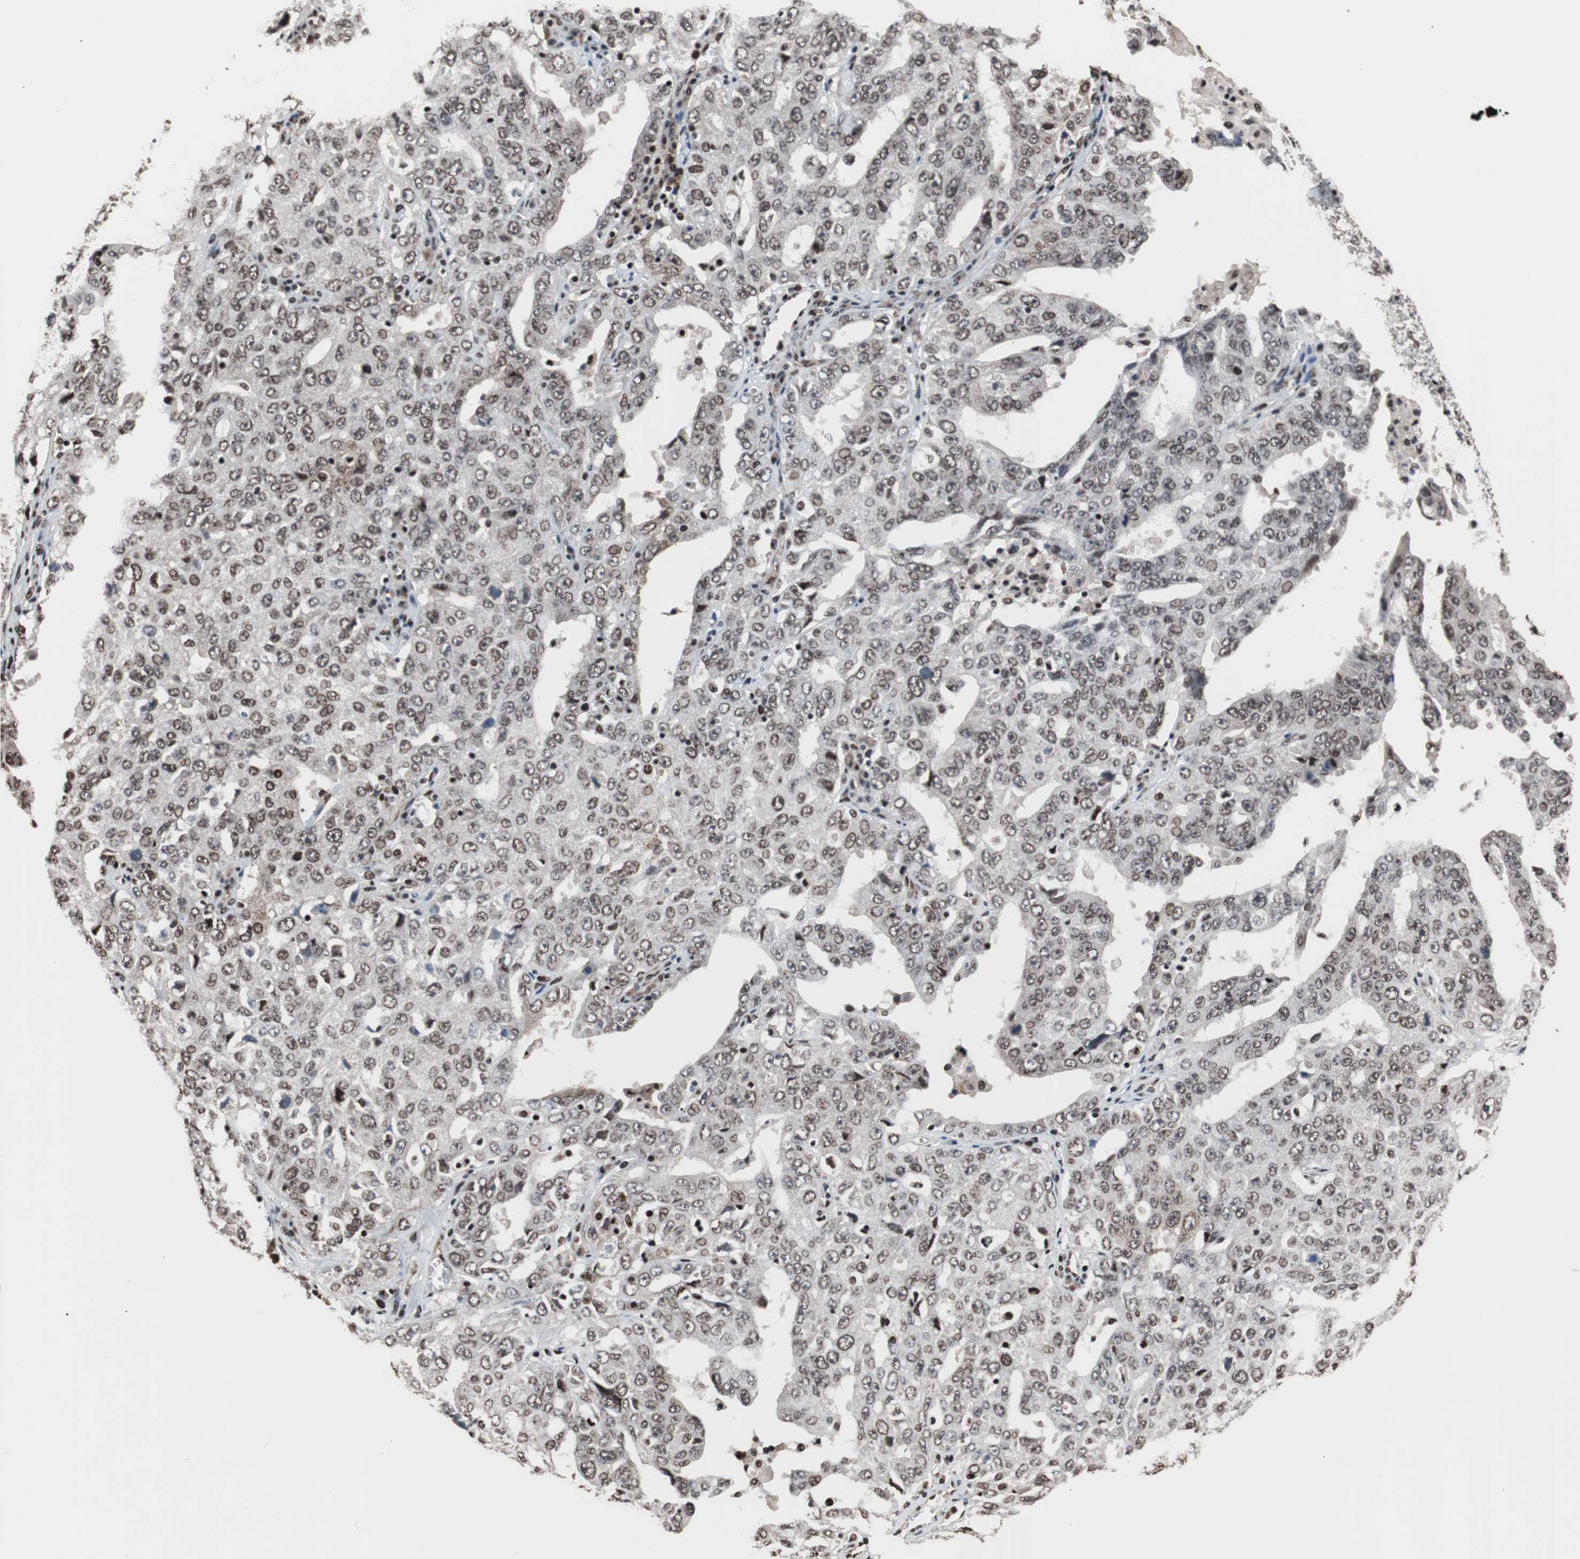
{"staining": {"intensity": "moderate", "quantity": ">75%", "location": "nuclear"}, "tissue": "ovarian cancer", "cell_type": "Tumor cells", "image_type": "cancer", "snomed": [{"axis": "morphology", "description": "Carcinoma, endometroid"}, {"axis": "topography", "description": "Ovary"}], "caption": "Tumor cells demonstrate medium levels of moderate nuclear positivity in about >75% of cells in human ovarian cancer (endometroid carcinoma). (IHC, brightfield microscopy, high magnification).", "gene": "POGZ", "patient": {"sex": "female", "age": 62}}